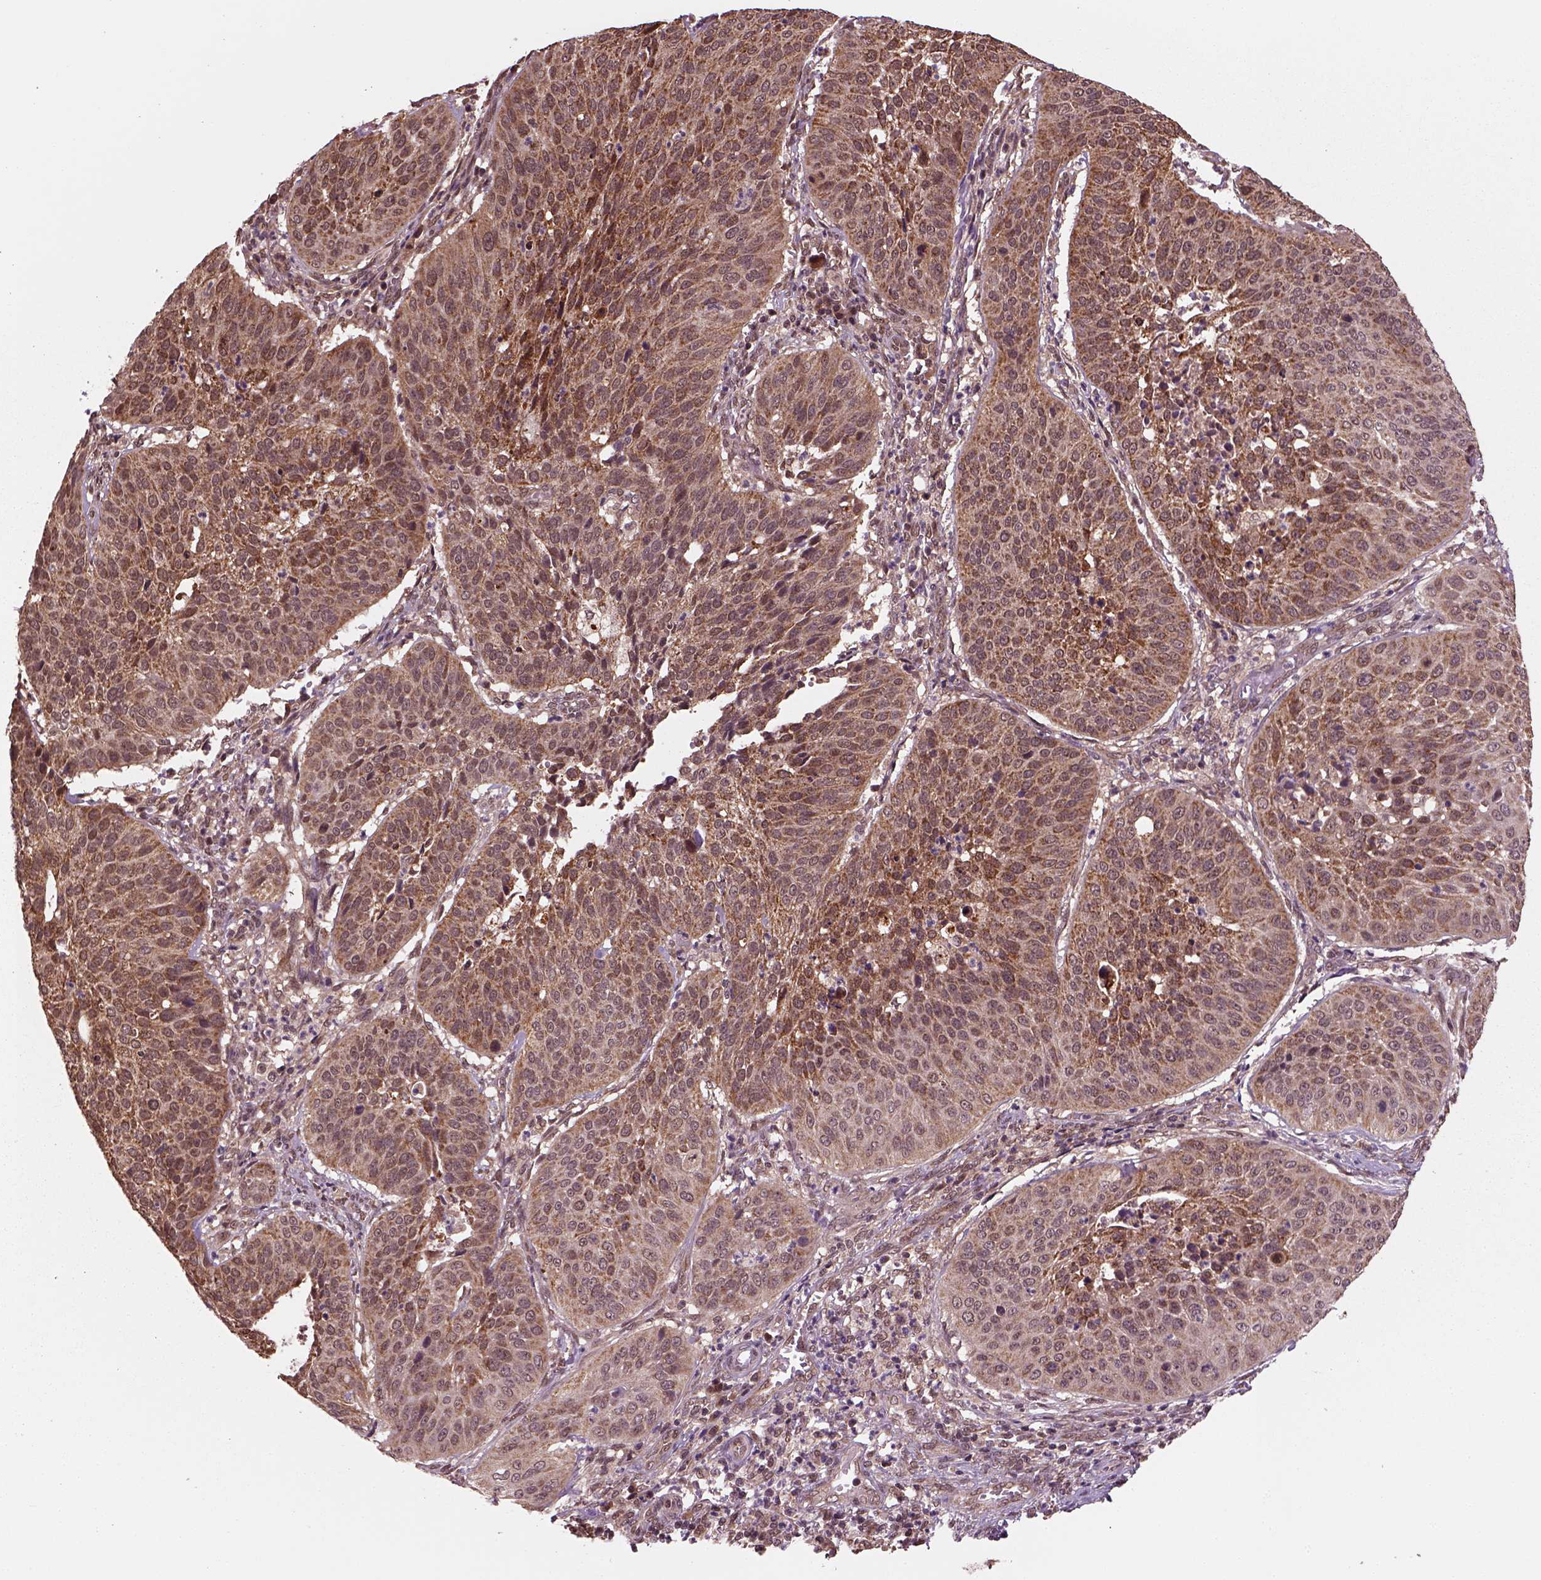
{"staining": {"intensity": "moderate", "quantity": ">75%", "location": "cytoplasmic/membranous"}, "tissue": "cervical cancer", "cell_type": "Tumor cells", "image_type": "cancer", "snomed": [{"axis": "morphology", "description": "Normal tissue, NOS"}, {"axis": "morphology", "description": "Squamous cell carcinoma, NOS"}, {"axis": "topography", "description": "Cervix"}], "caption": "Brown immunohistochemical staining in human cervical cancer (squamous cell carcinoma) exhibits moderate cytoplasmic/membranous staining in approximately >75% of tumor cells.", "gene": "NUDT9", "patient": {"sex": "female", "age": 39}}